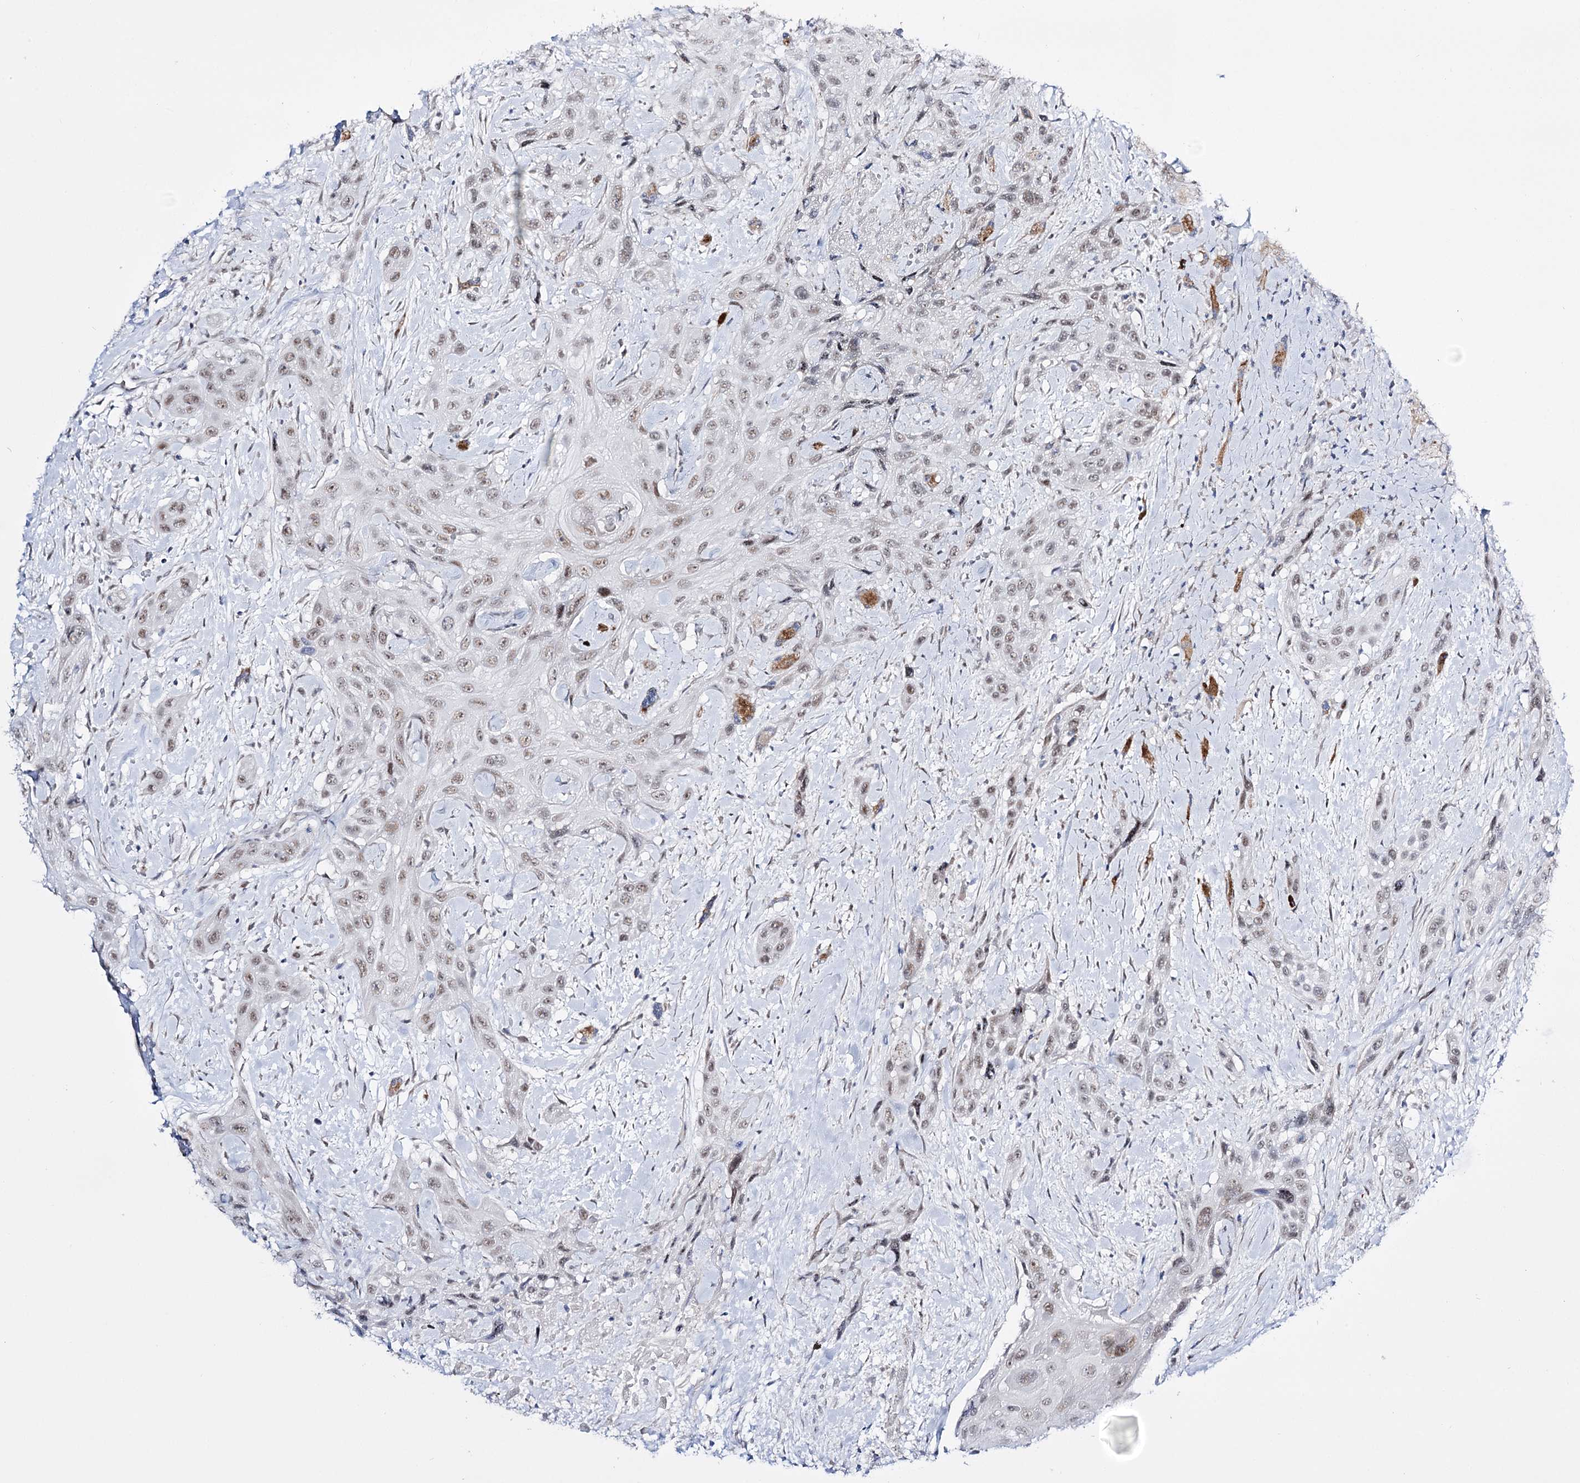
{"staining": {"intensity": "weak", "quantity": ">75%", "location": "nuclear"}, "tissue": "head and neck cancer", "cell_type": "Tumor cells", "image_type": "cancer", "snomed": [{"axis": "morphology", "description": "Squamous cell carcinoma, NOS"}, {"axis": "topography", "description": "Head-Neck"}], "caption": "The histopathology image demonstrates immunohistochemical staining of head and neck cancer. There is weak nuclear positivity is identified in approximately >75% of tumor cells.", "gene": "RBM15B", "patient": {"sex": "male", "age": 81}}